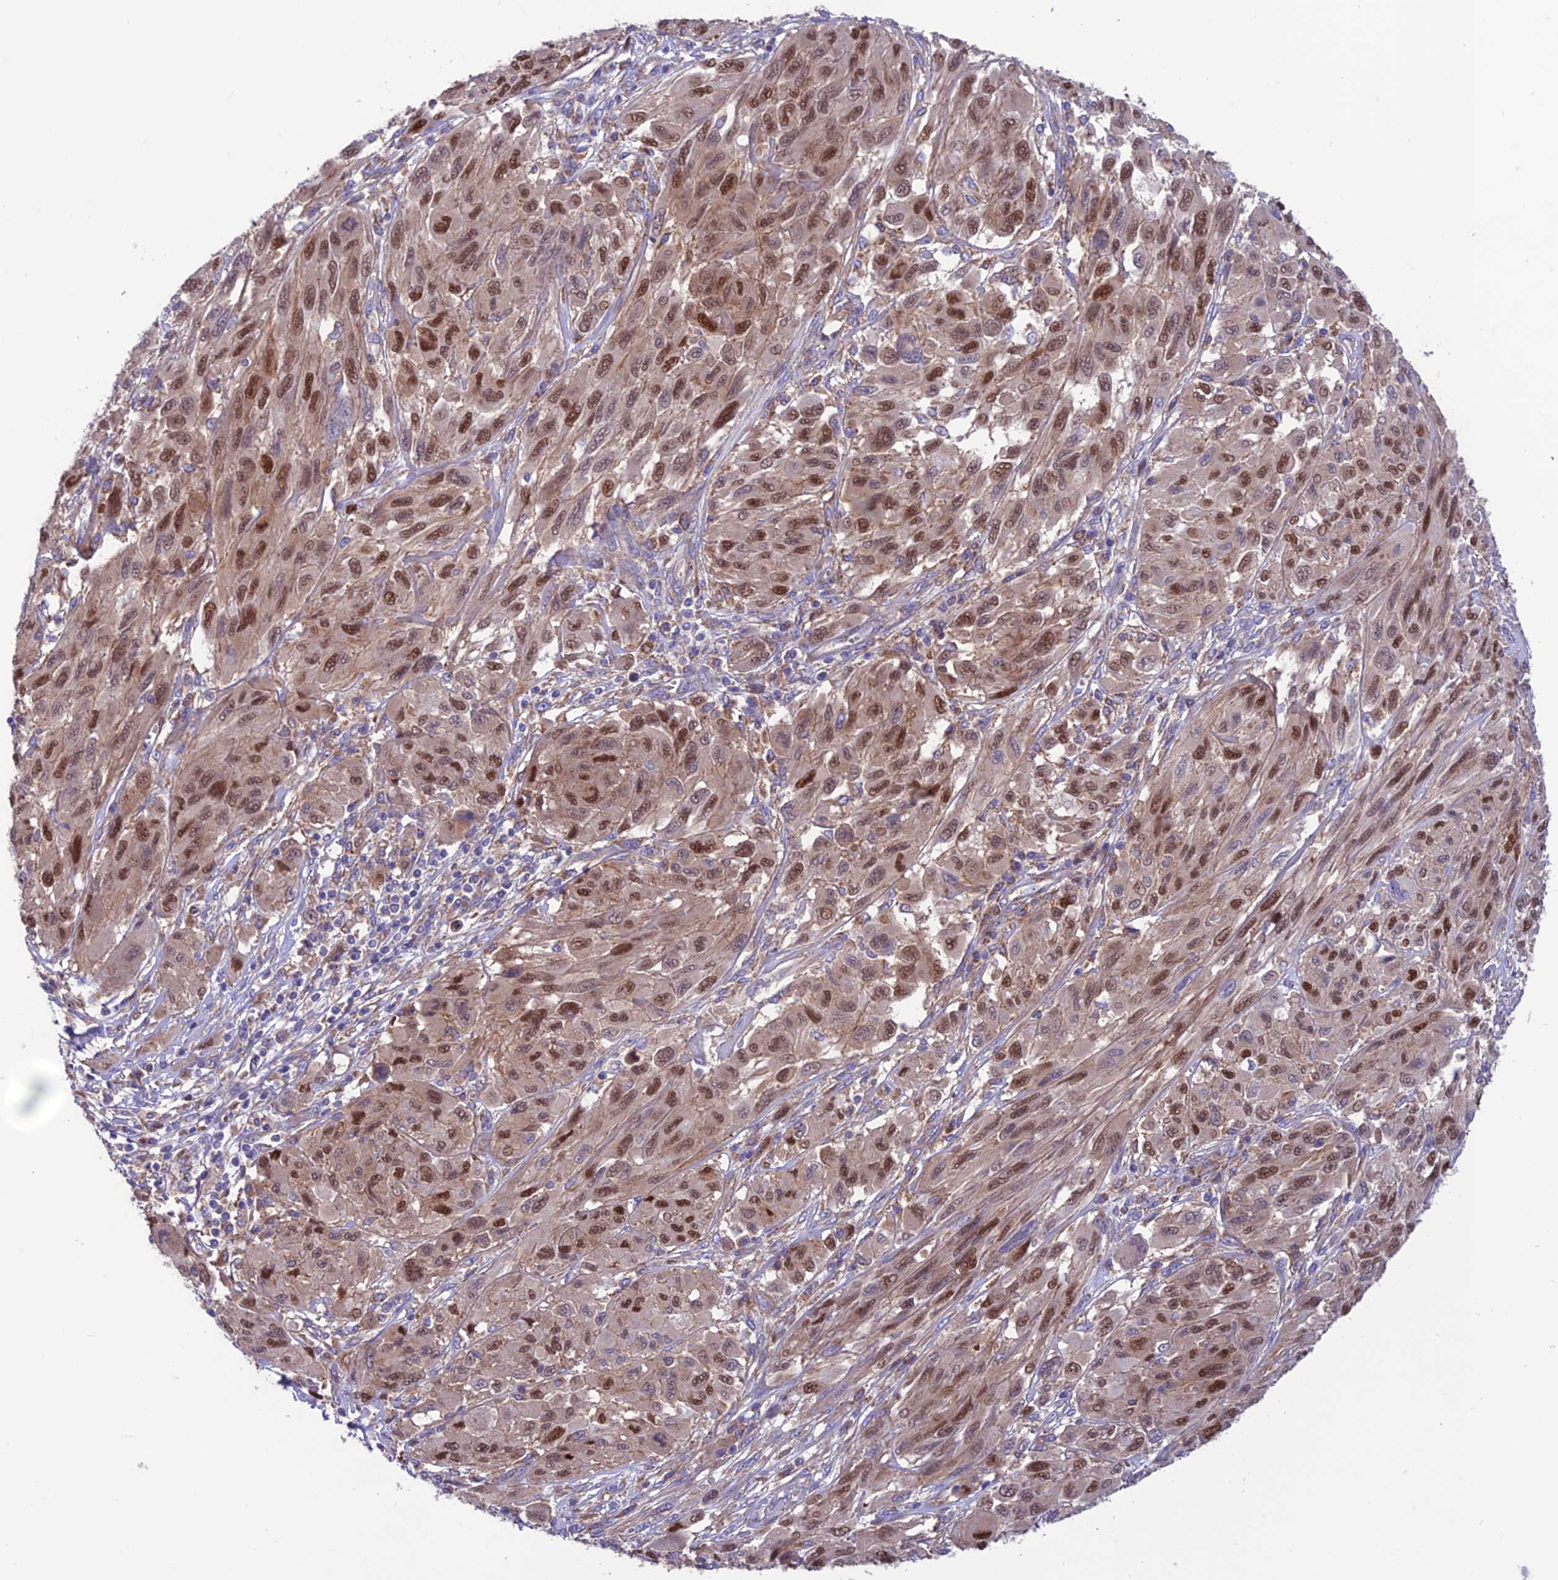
{"staining": {"intensity": "strong", "quantity": ">75%", "location": "nuclear"}, "tissue": "melanoma", "cell_type": "Tumor cells", "image_type": "cancer", "snomed": [{"axis": "morphology", "description": "Malignant melanoma, NOS"}, {"axis": "topography", "description": "Skin"}], "caption": "A brown stain shows strong nuclear staining of a protein in human malignant melanoma tumor cells.", "gene": "VPS16", "patient": {"sex": "female", "age": 91}}